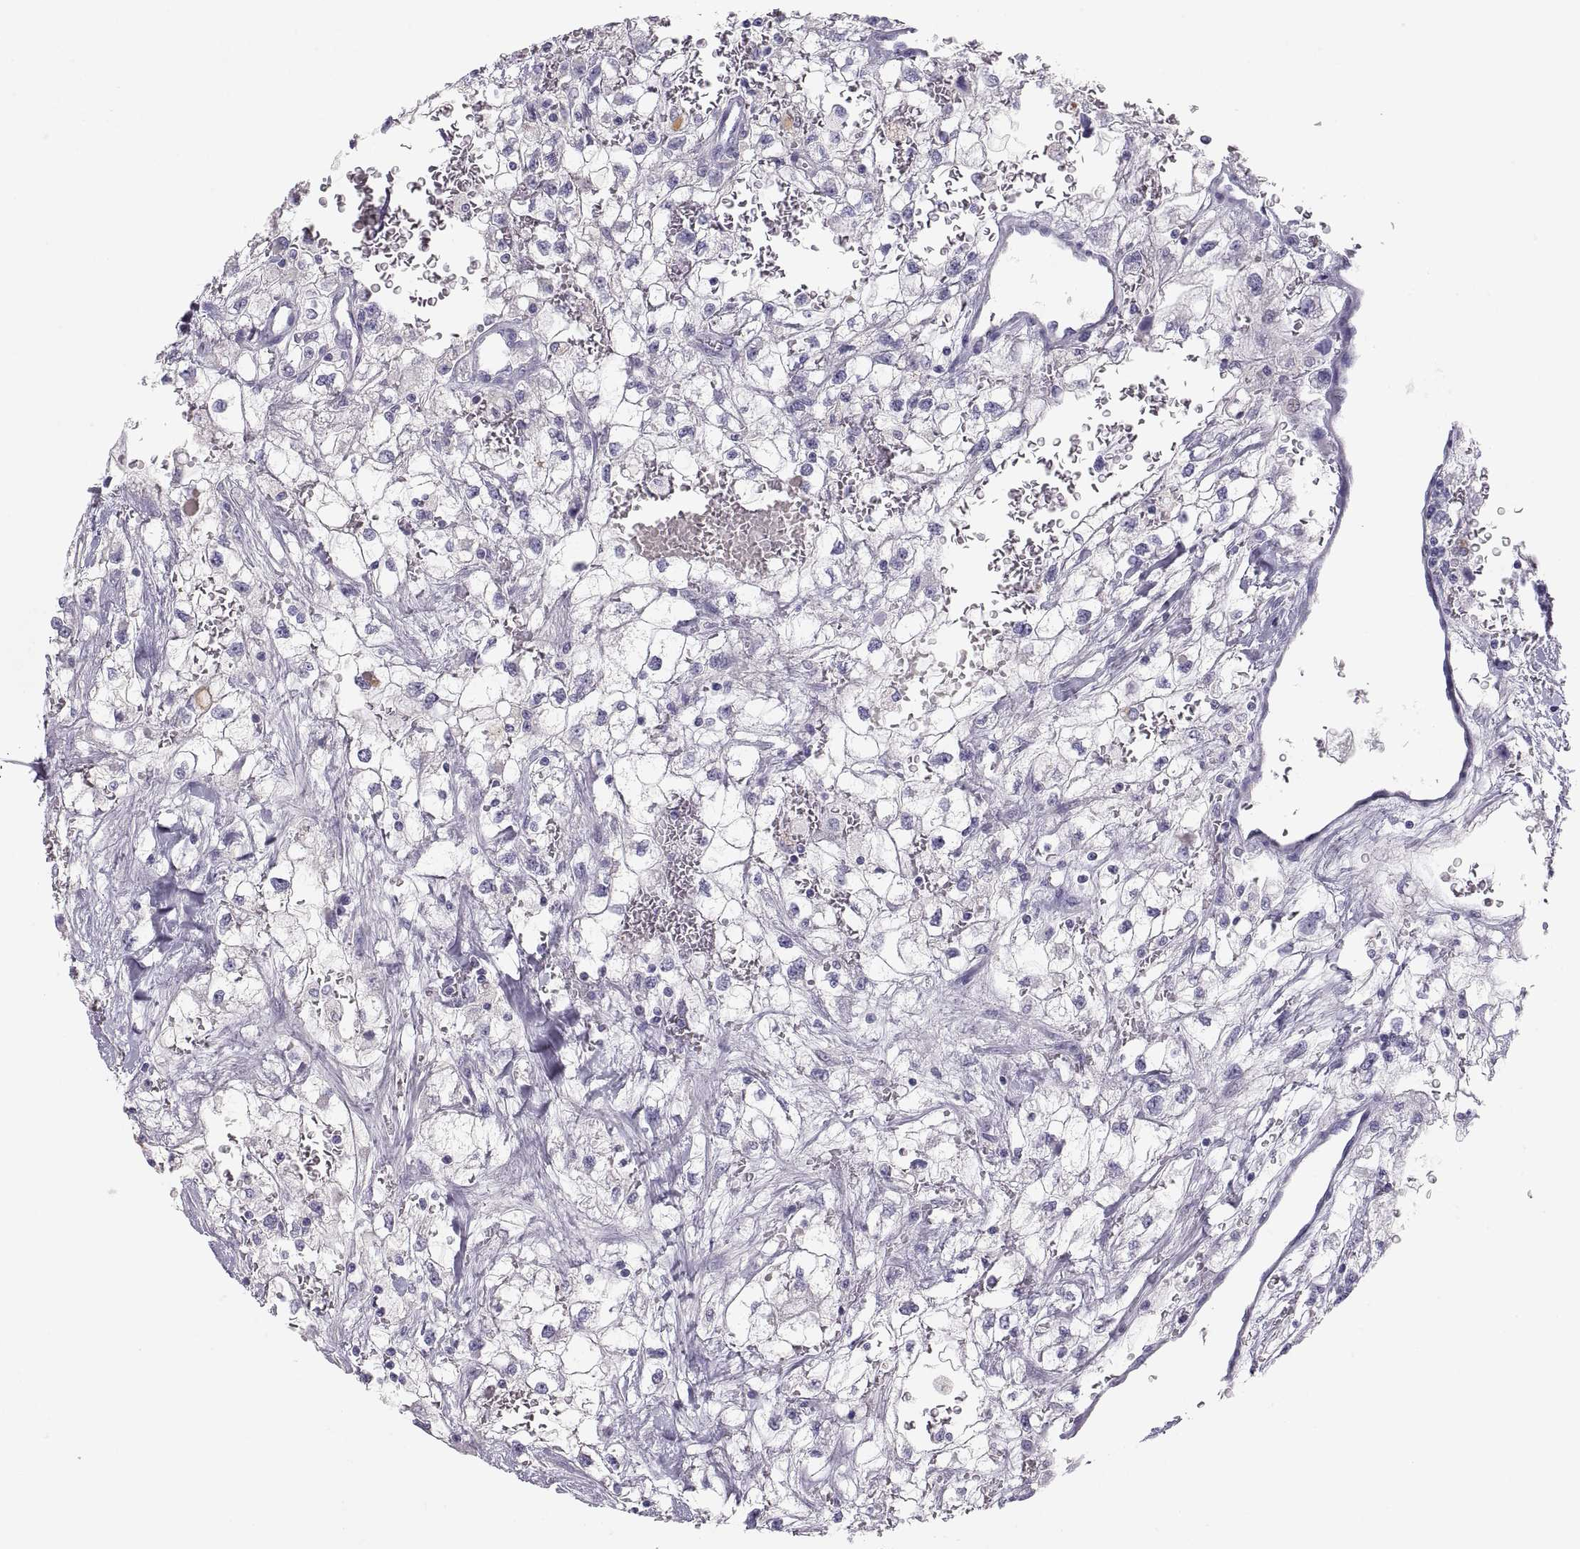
{"staining": {"intensity": "negative", "quantity": "none", "location": "none"}, "tissue": "renal cancer", "cell_type": "Tumor cells", "image_type": "cancer", "snomed": [{"axis": "morphology", "description": "Adenocarcinoma, NOS"}, {"axis": "topography", "description": "Kidney"}], "caption": "This micrograph is of renal cancer stained with IHC to label a protein in brown with the nuclei are counter-stained blue. There is no expression in tumor cells. The staining is performed using DAB (3,3'-diaminobenzidine) brown chromogen with nuclei counter-stained in using hematoxylin.", "gene": "MAGEB2", "patient": {"sex": "male", "age": 59}}